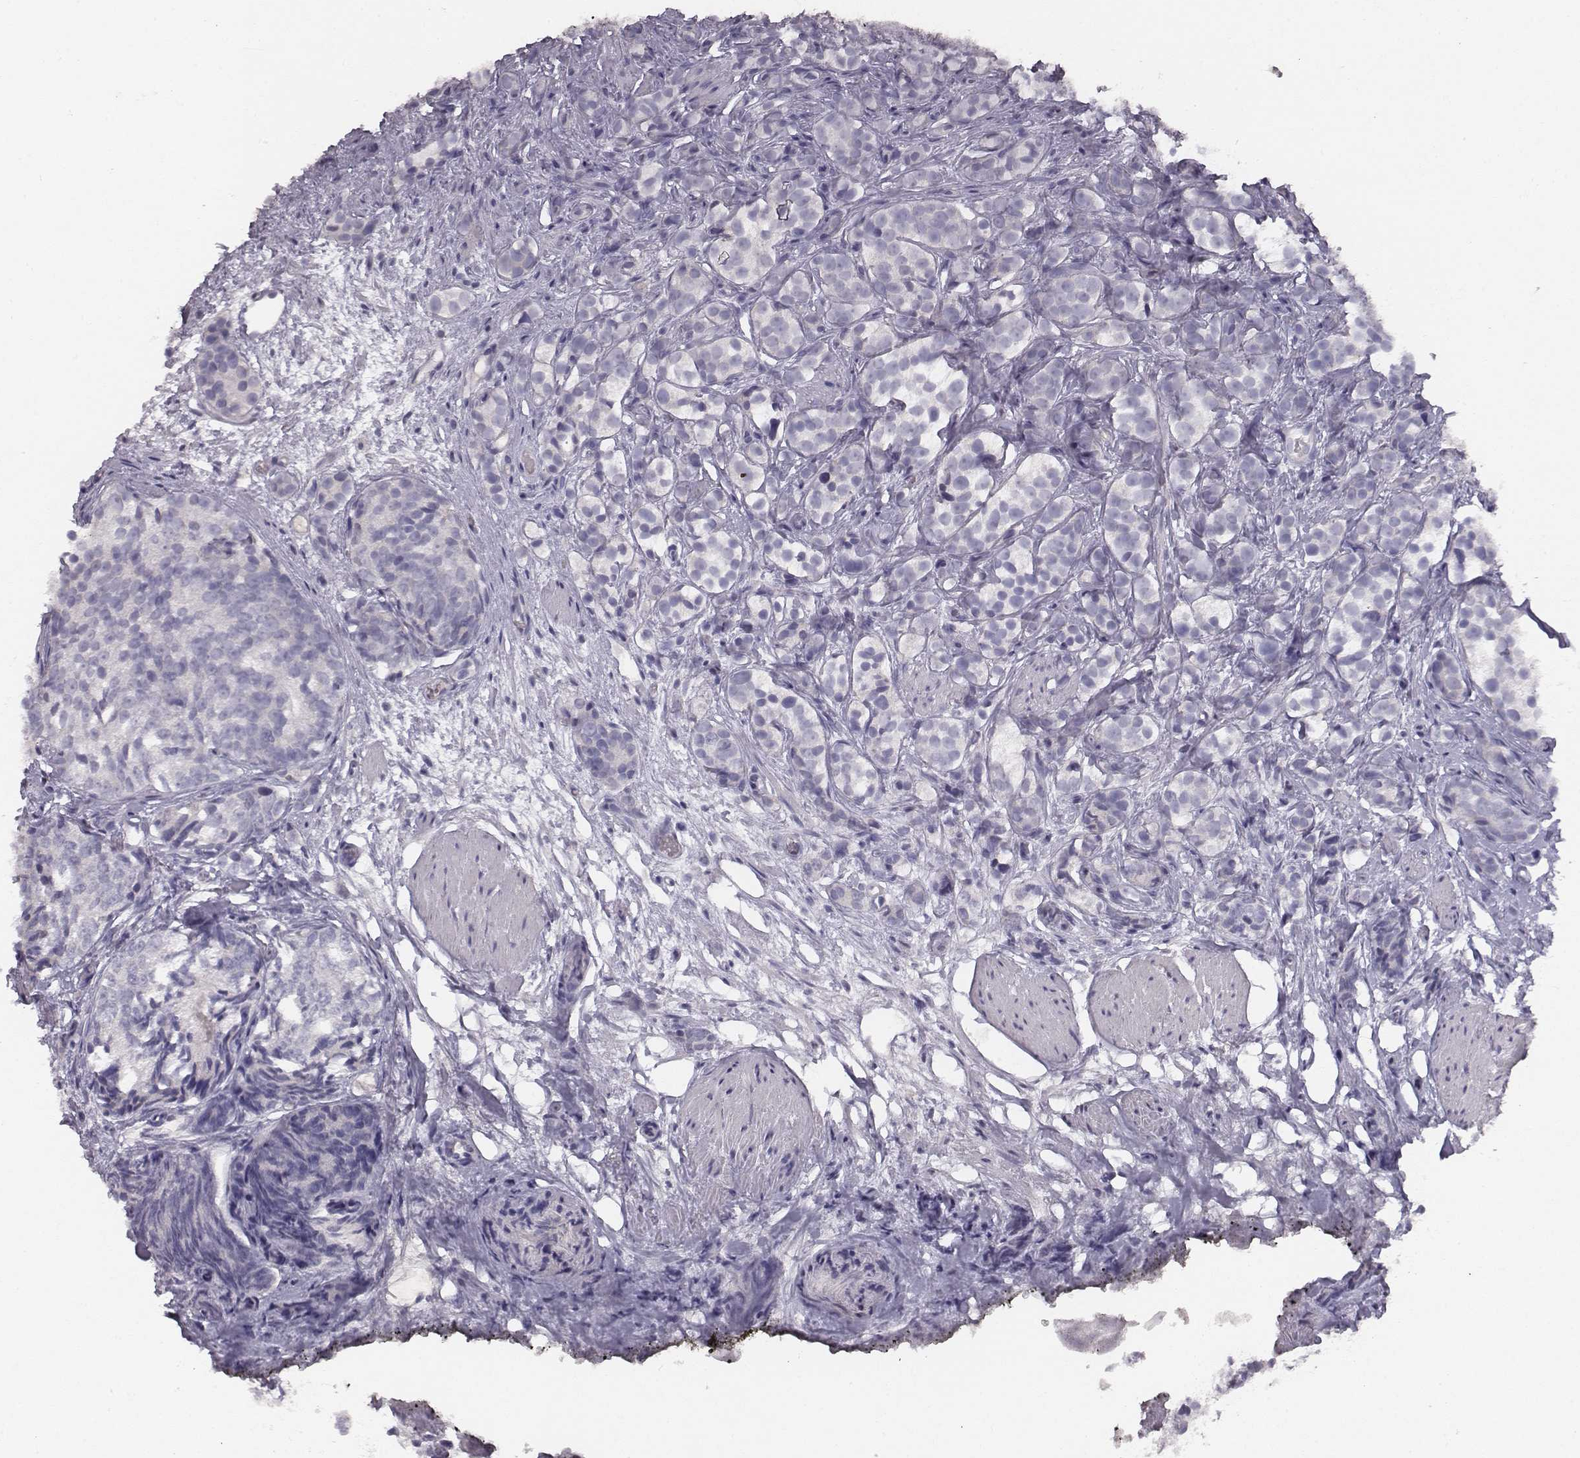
{"staining": {"intensity": "negative", "quantity": "none", "location": "none"}, "tissue": "prostate cancer", "cell_type": "Tumor cells", "image_type": "cancer", "snomed": [{"axis": "morphology", "description": "Adenocarcinoma, High grade"}, {"axis": "topography", "description": "Prostate"}], "caption": "High-grade adenocarcinoma (prostate) was stained to show a protein in brown. There is no significant expression in tumor cells. Nuclei are stained in blue.", "gene": "MYH6", "patient": {"sex": "male", "age": 53}}